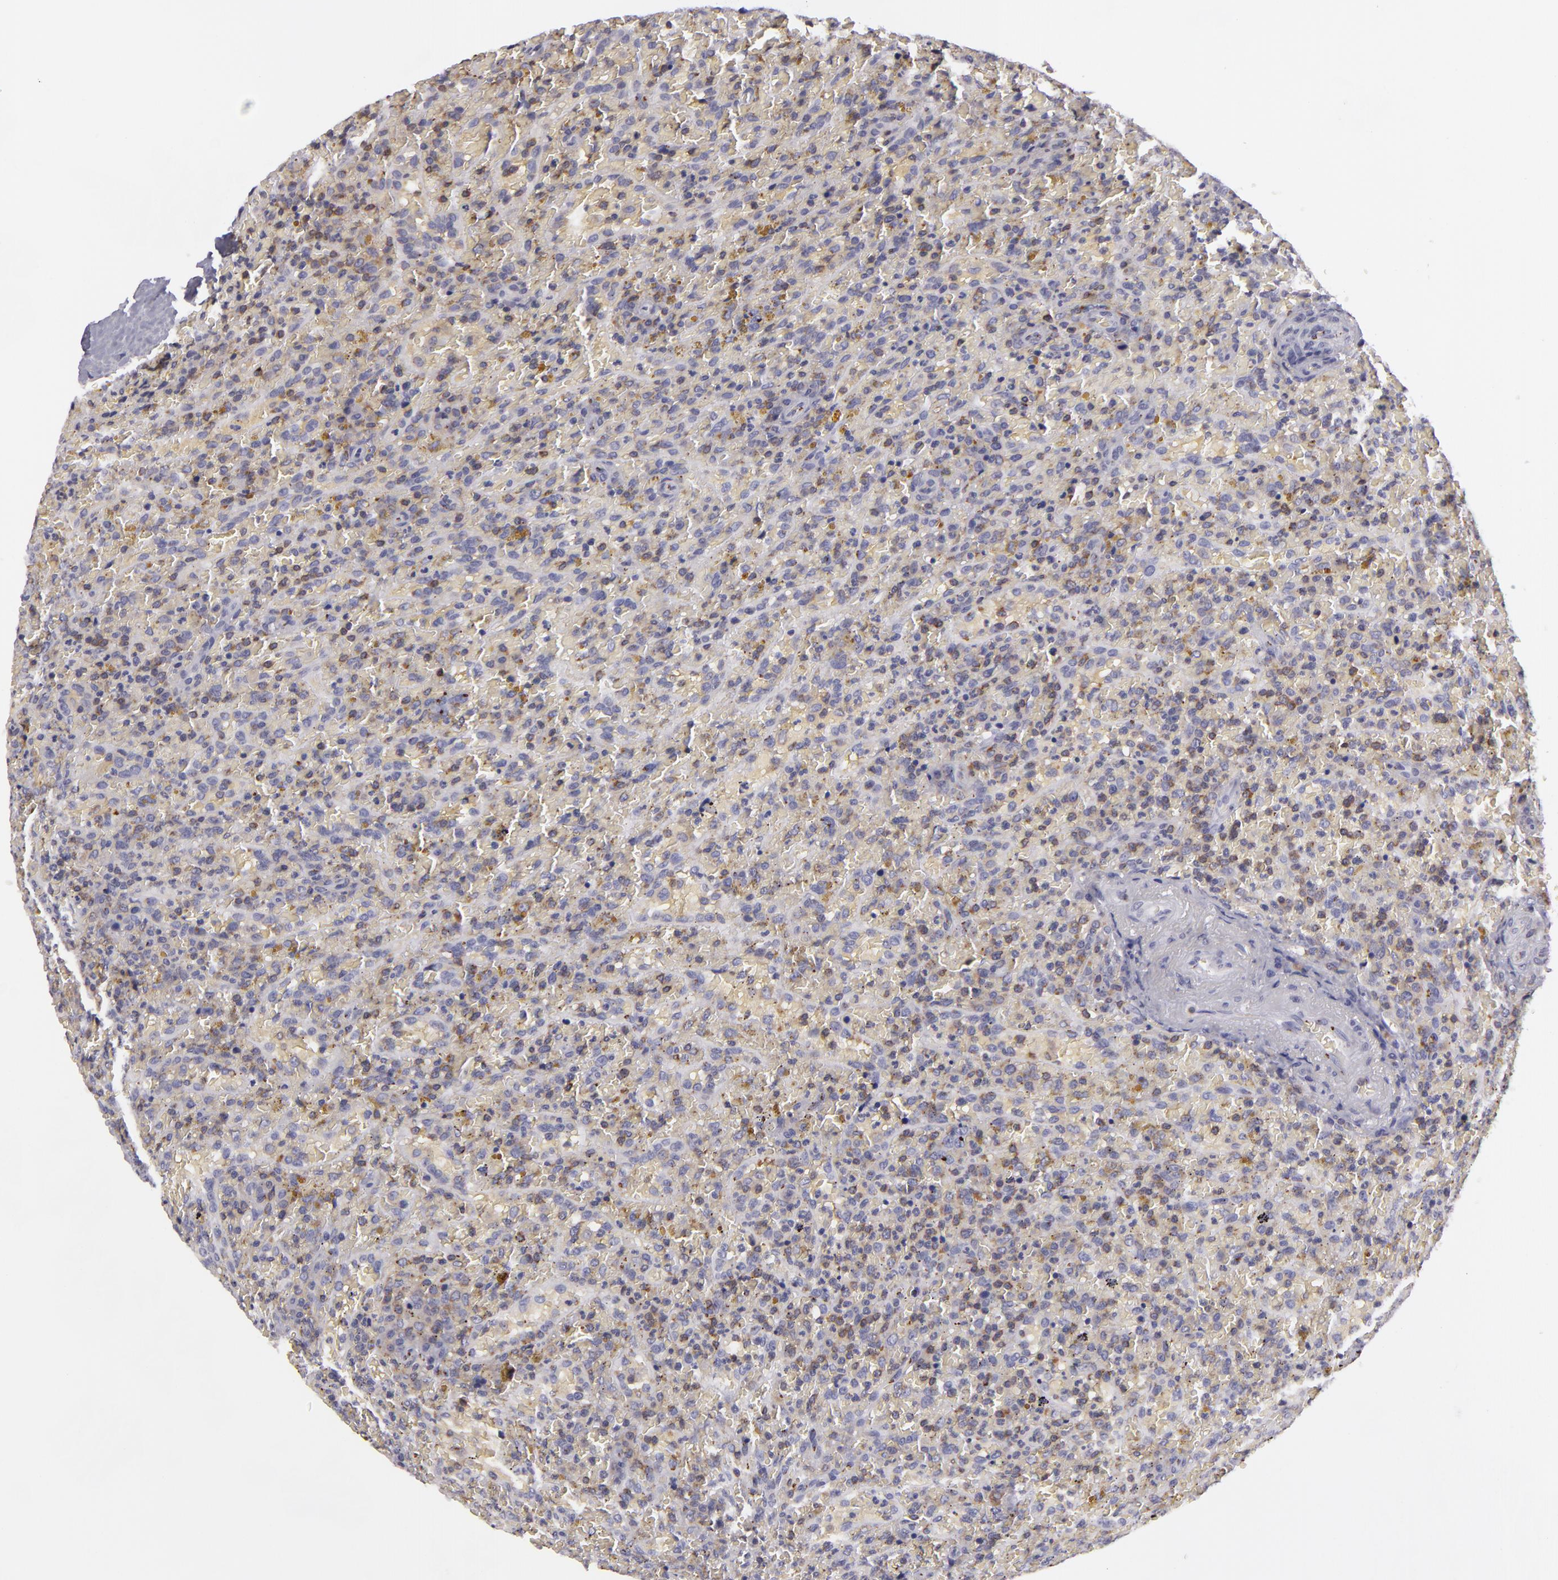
{"staining": {"intensity": "weak", "quantity": "25%-75%", "location": "cytoplasmic/membranous"}, "tissue": "lymphoma", "cell_type": "Tumor cells", "image_type": "cancer", "snomed": [{"axis": "morphology", "description": "Malignant lymphoma, non-Hodgkin's type, High grade"}, {"axis": "topography", "description": "Spleen"}, {"axis": "topography", "description": "Lymph node"}], "caption": "This is a histology image of immunohistochemistry staining of lymphoma, which shows weak staining in the cytoplasmic/membranous of tumor cells.", "gene": "KCNAB2", "patient": {"sex": "female", "age": 70}}